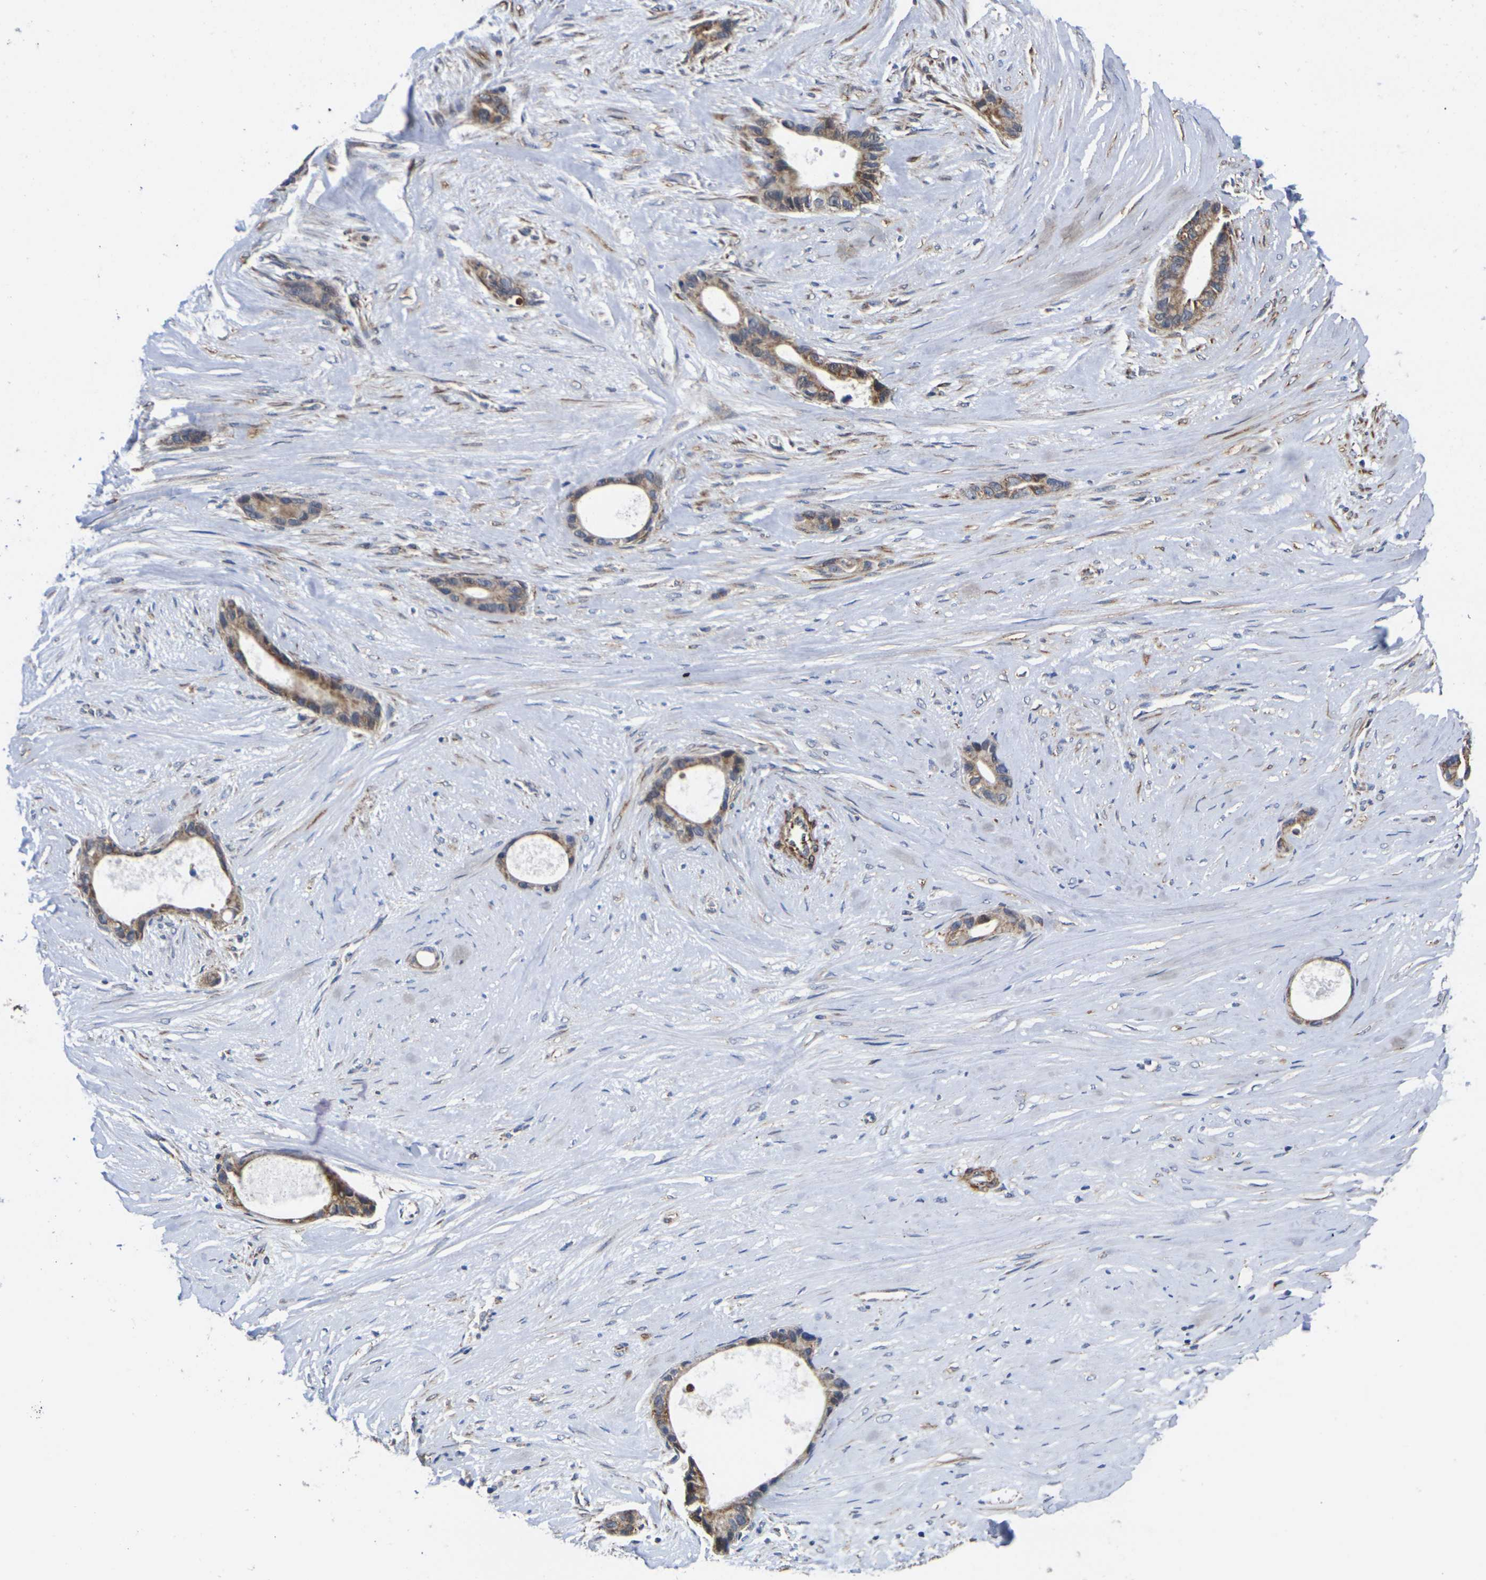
{"staining": {"intensity": "moderate", "quantity": ">75%", "location": "cytoplasmic/membranous"}, "tissue": "liver cancer", "cell_type": "Tumor cells", "image_type": "cancer", "snomed": [{"axis": "morphology", "description": "Cholangiocarcinoma"}, {"axis": "topography", "description": "Liver"}], "caption": "Protein expression analysis of cholangiocarcinoma (liver) exhibits moderate cytoplasmic/membranous staining in about >75% of tumor cells.", "gene": "P2RY11", "patient": {"sex": "female", "age": 55}}